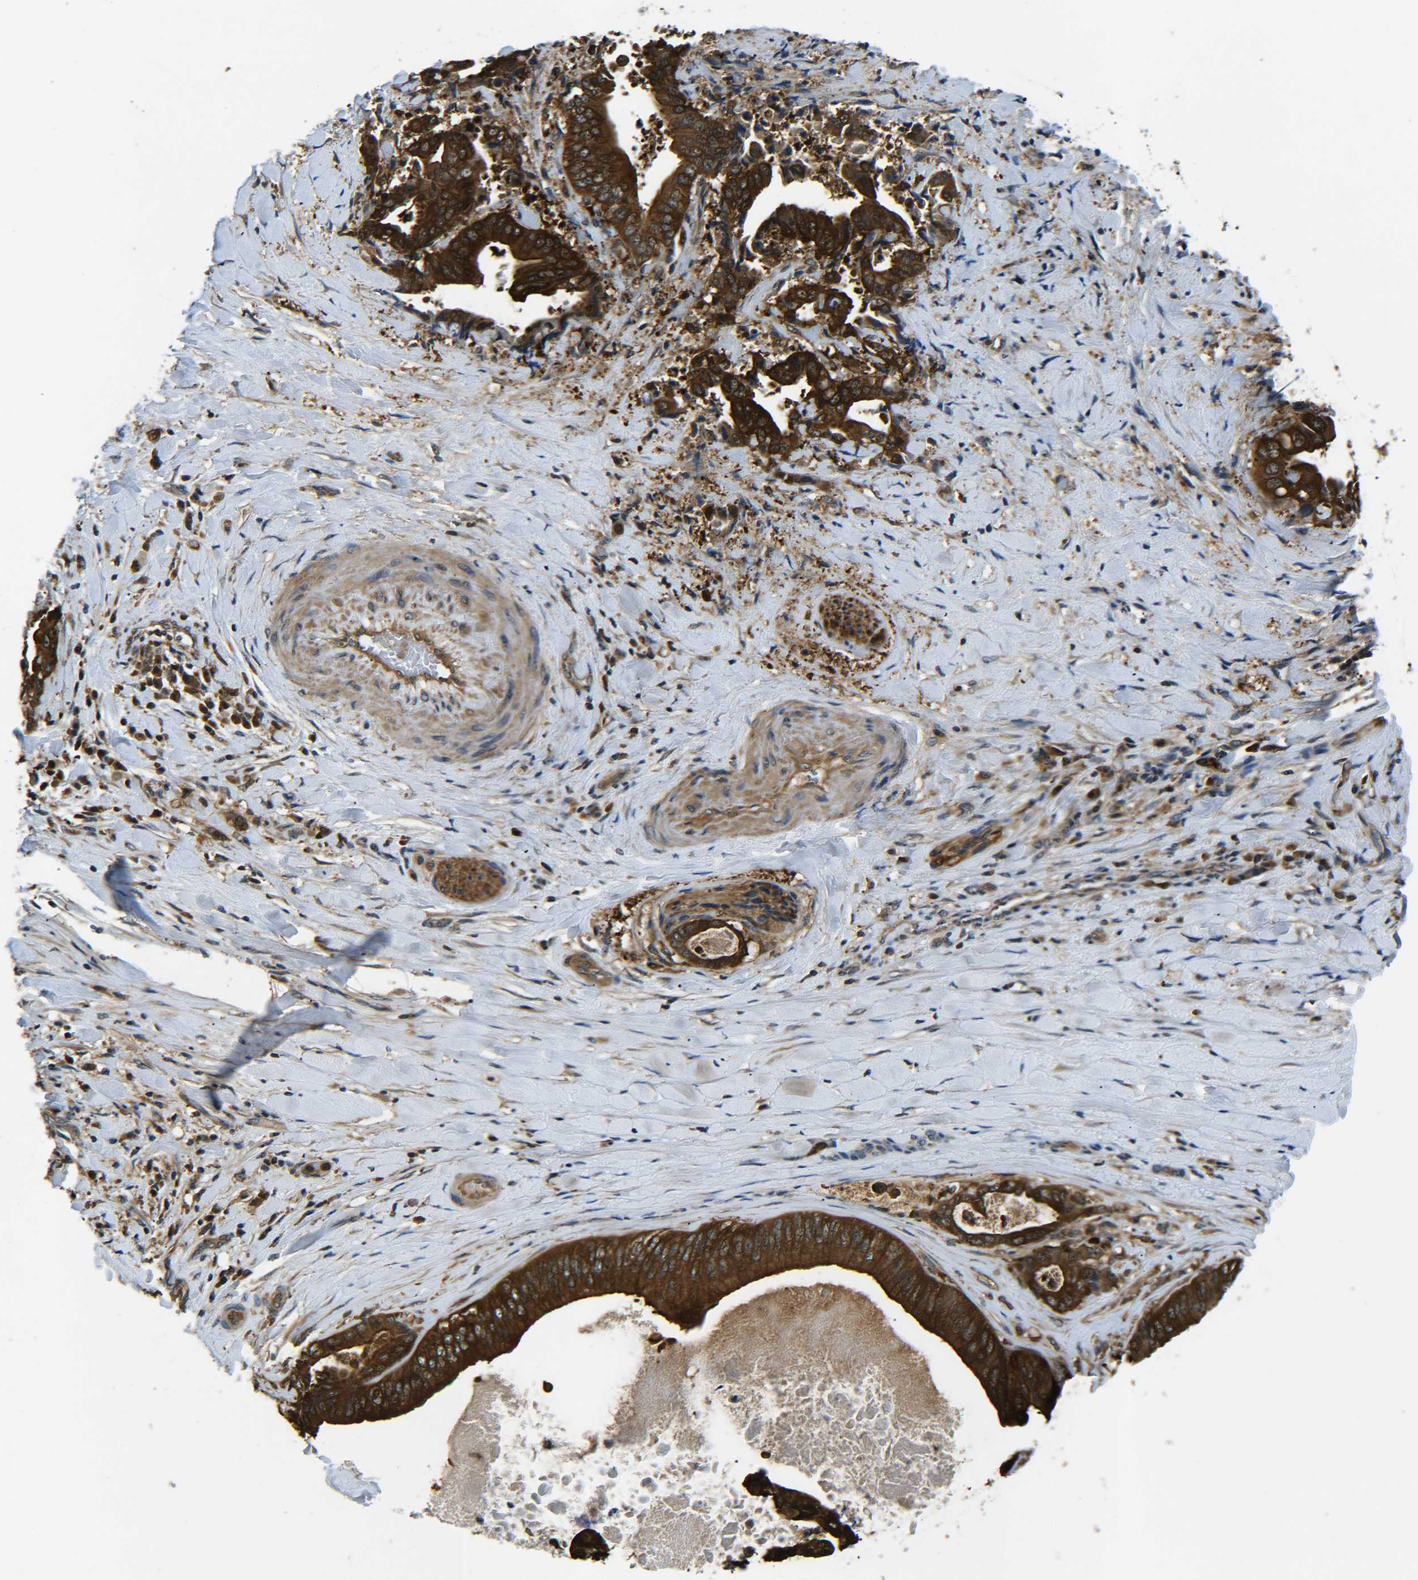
{"staining": {"intensity": "strong", "quantity": ">75%", "location": "cytoplasmic/membranous,nuclear"}, "tissue": "liver cancer", "cell_type": "Tumor cells", "image_type": "cancer", "snomed": [{"axis": "morphology", "description": "Cholangiocarcinoma"}, {"axis": "topography", "description": "Liver"}], "caption": "Immunohistochemistry (IHC) staining of liver cancer, which reveals high levels of strong cytoplasmic/membranous and nuclear staining in about >75% of tumor cells indicating strong cytoplasmic/membranous and nuclear protein staining. The staining was performed using DAB (3,3'-diaminobenzidine) (brown) for protein detection and nuclei were counterstained in hematoxylin (blue).", "gene": "PREB", "patient": {"sex": "male", "age": 58}}